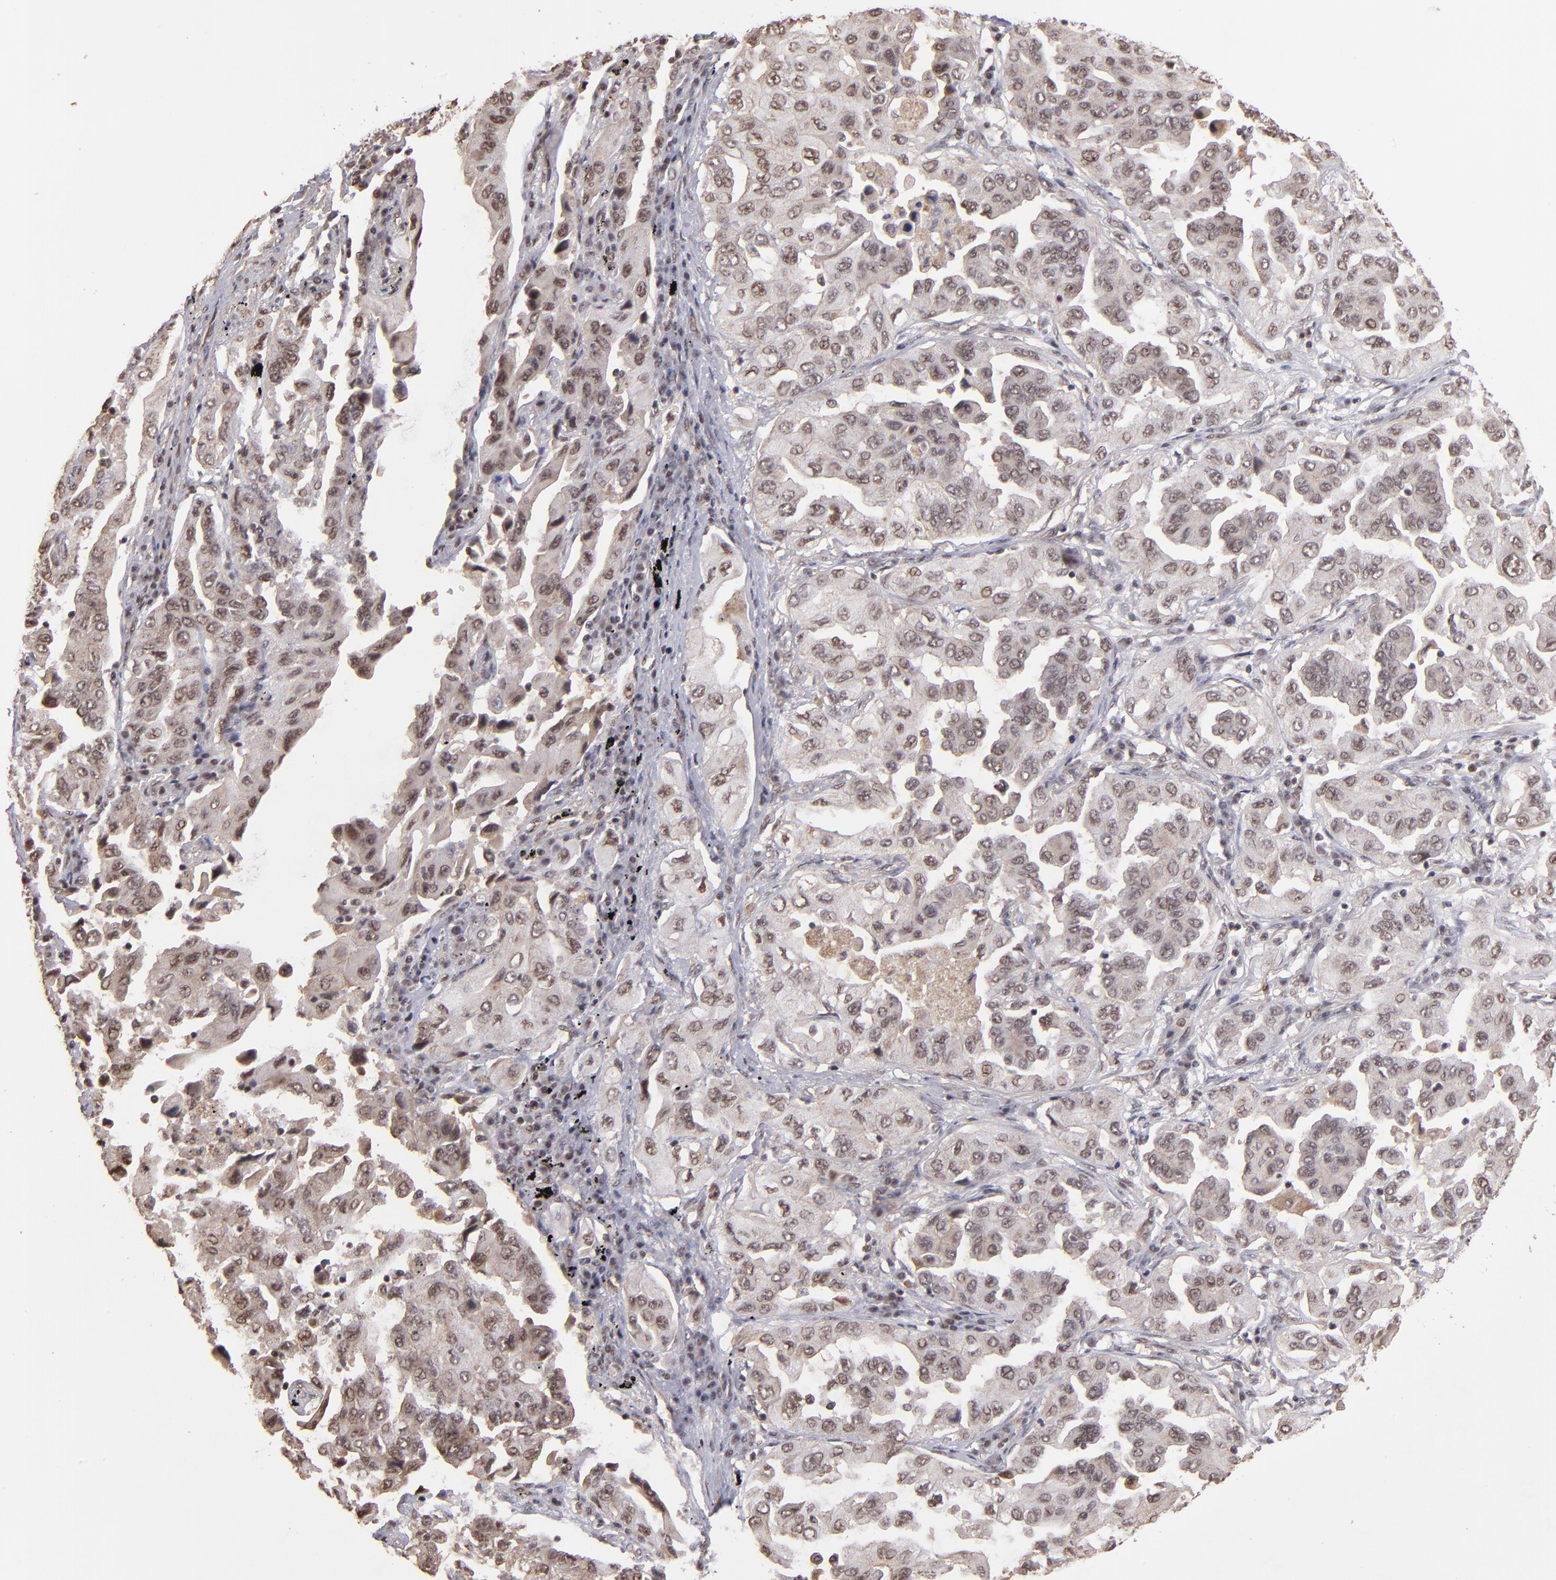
{"staining": {"intensity": "weak", "quantity": "25%-75%", "location": "cytoplasmic/membranous,nuclear"}, "tissue": "lung cancer", "cell_type": "Tumor cells", "image_type": "cancer", "snomed": [{"axis": "morphology", "description": "Adenocarcinoma, NOS"}, {"axis": "topography", "description": "Lung"}], "caption": "IHC histopathology image of lung adenocarcinoma stained for a protein (brown), which demonstrates low levels of weak cytoplasmic/membranous and nuclear expression in approximately 25%-75% of tumor cells.", "gene": "TERF2", "patient": {"sex": "female", "age": 65}}